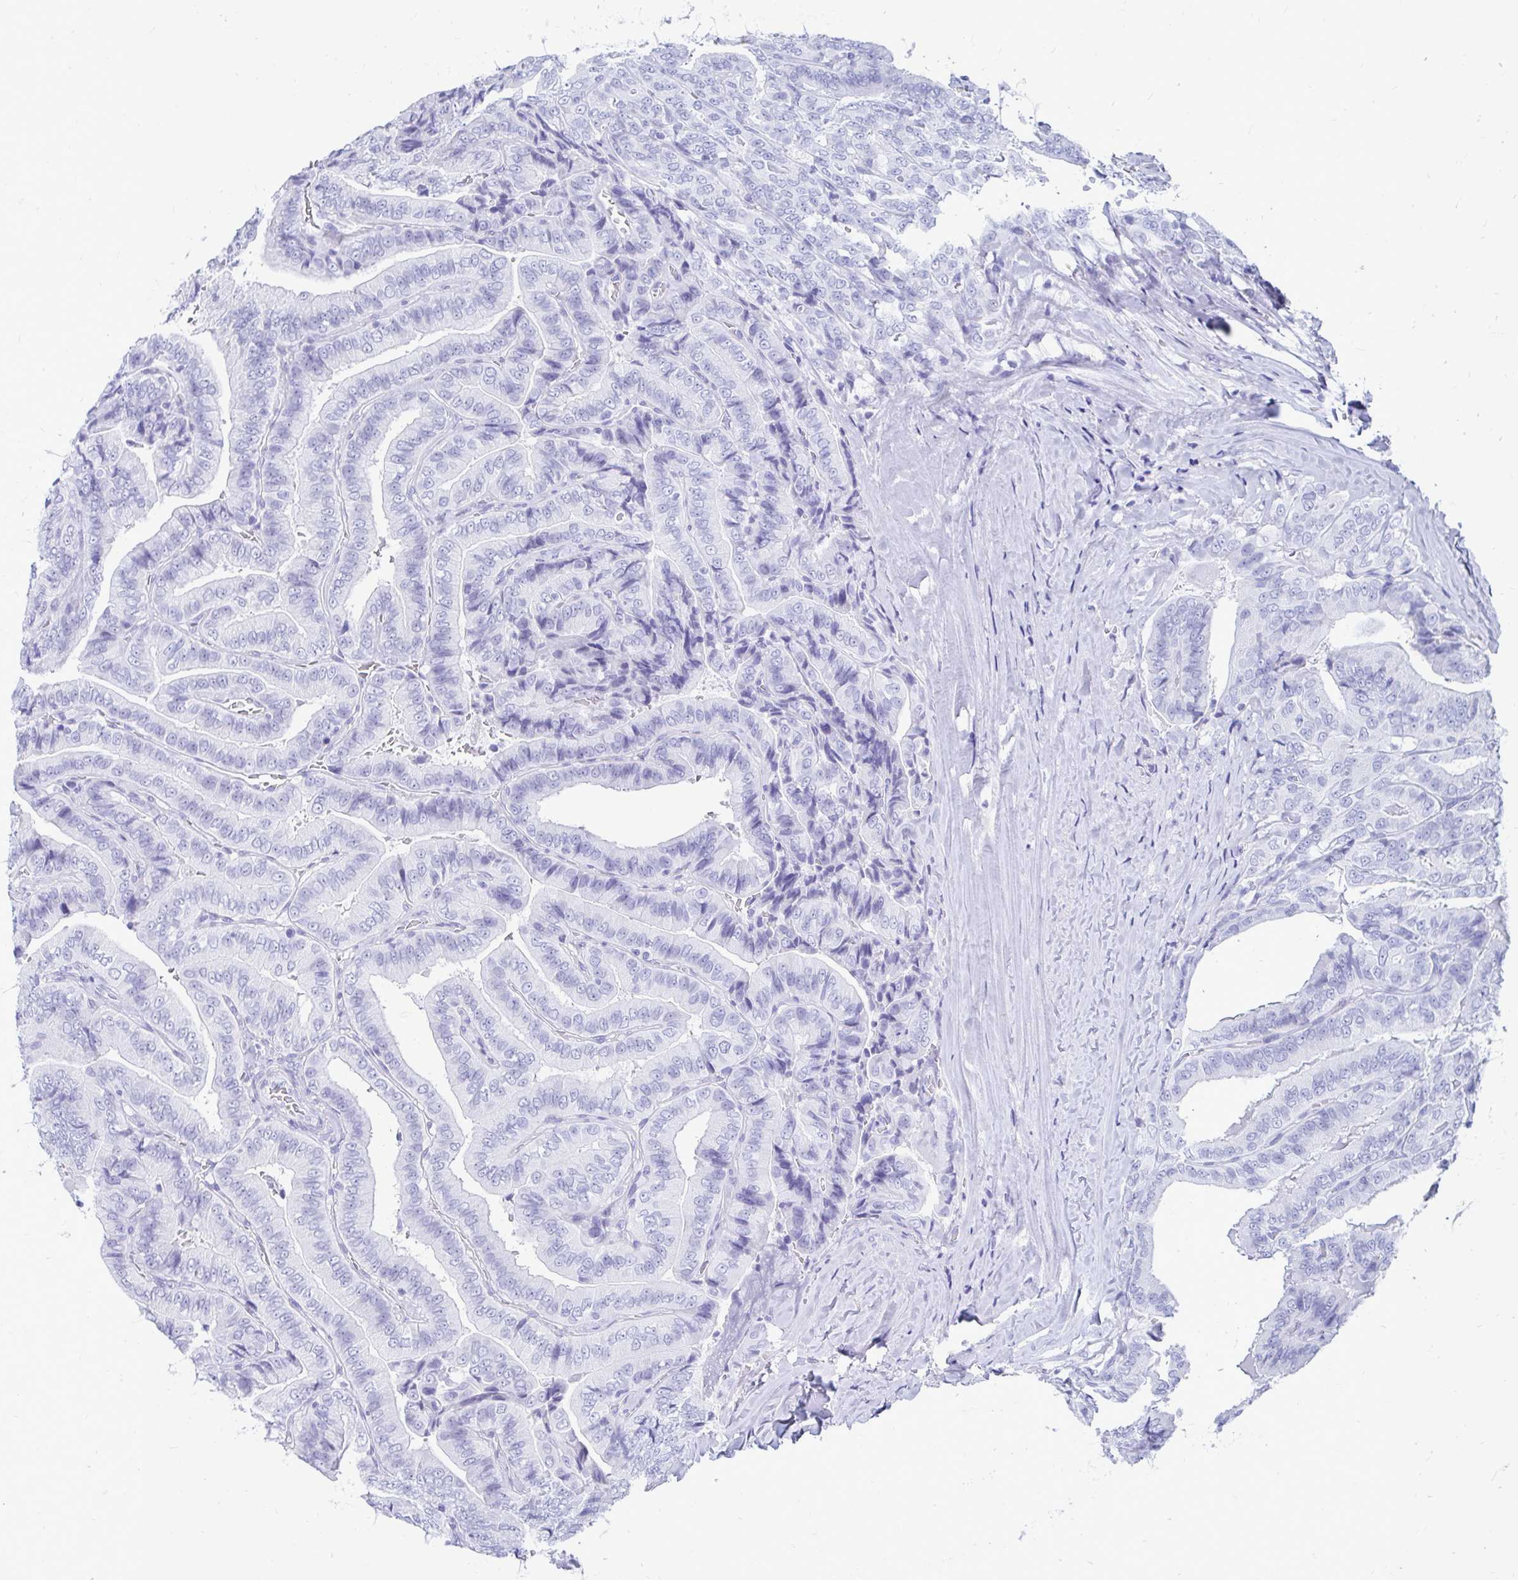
{"staining": {"intensity": "negative", "quantity": "none", "location": "none"}, "tissue": "thyroid cancer", "cell_type": "Tumor cells", "image_type": "cancer", "snomed": [{"axis": "morphology", "description": "Papillary adenocarcinoma, NOS"}, {"axis": "topography", "description": "Thyroid gland"}], "caption": "Thyroid cancer (papillary adenocarcinoma) was stained to show a protein in brown. There is no significant staining in tumor cells.", "gene": "OR10R2", "patient": {"sex": "male", "age": 61}}